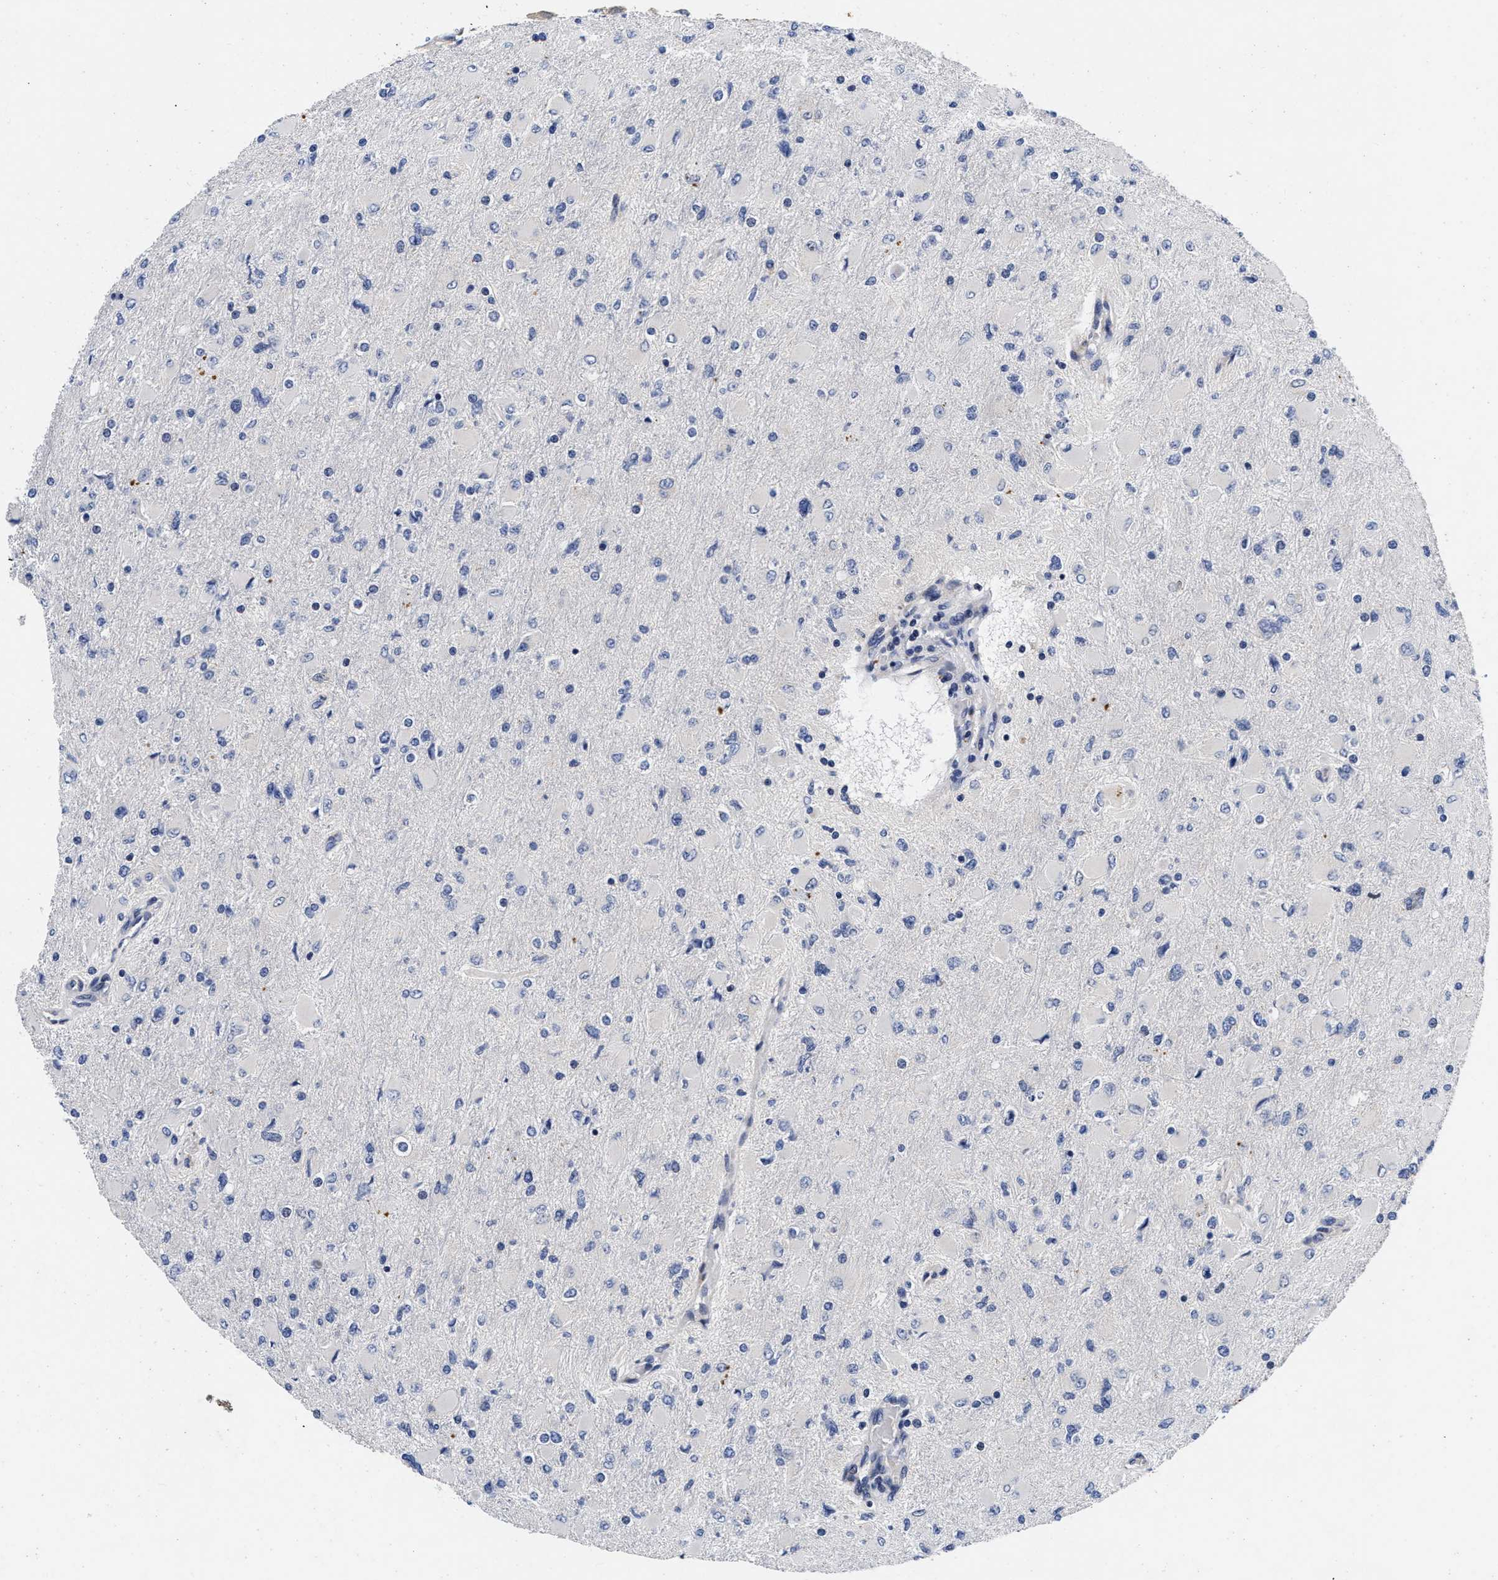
{"staining": {"intensity": "negative", "quantity": "none", "location": "none"}, "tissue": "glioma", "cell_type": "Tumor cells", "image_type": "cancer", "snomed": [{"axis": "morphology", "description": "Glioma, malignant, High grade"}, {"axis": "topography", "description": "Cerebral cortex"}], "caption": "Immunohistochemistry image of neoplastic tissue: human malignant high-grade glioma stained with DAB displays no significant protein expression in tumor cells.", "gene": "LAD1", "patient": {"sex": "female", "age": 36}}